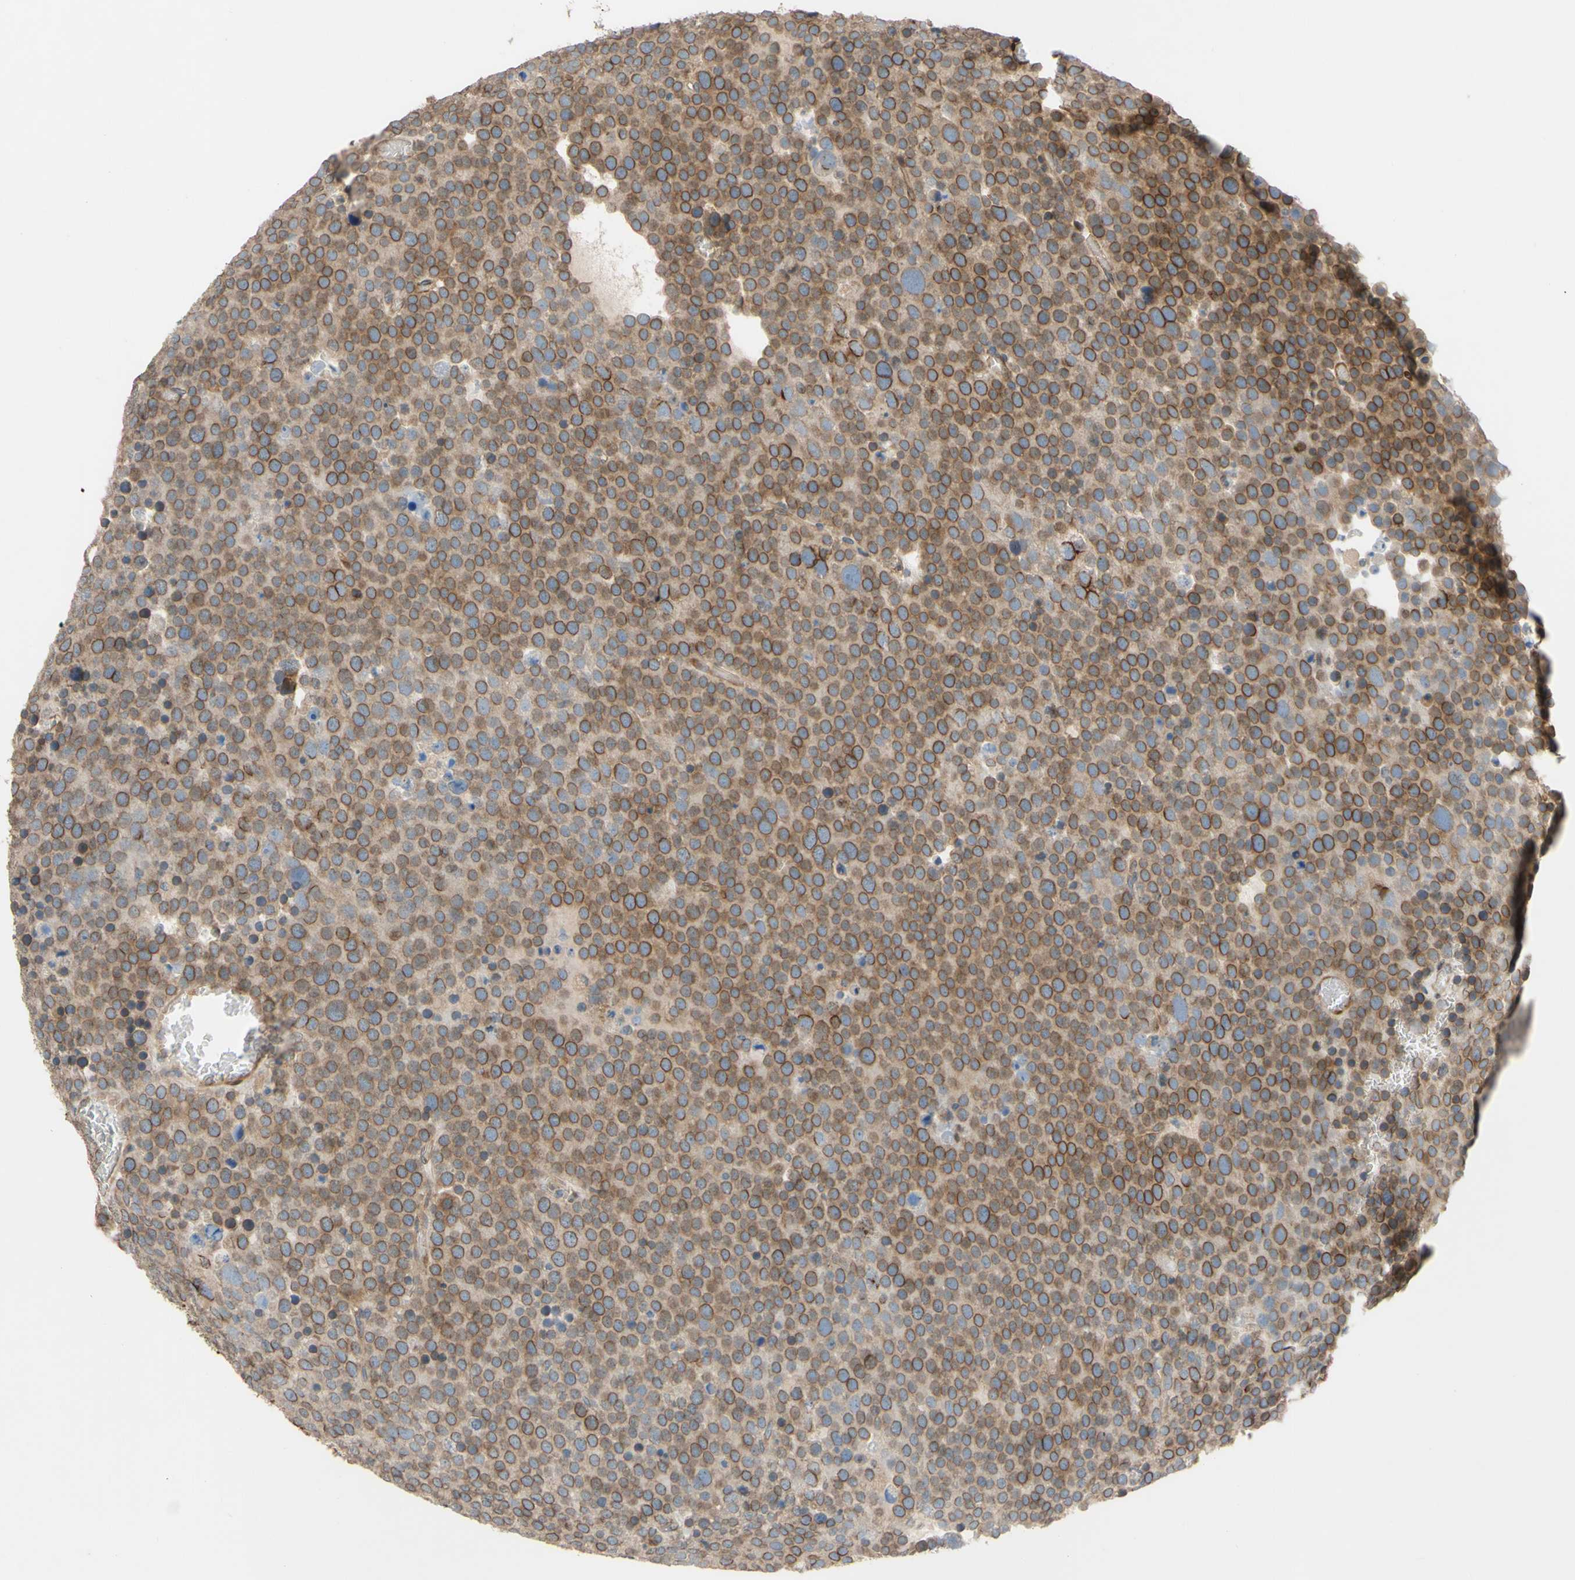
{"staining": {"intensity": "moderate", "quantity": ">75%", "location": "cytoplasmic/membranous,nuclear"}, "tissue": "testis cancer", "cell_type": "Tumor cells", "image_type": "cancer", "snomed": [{"axis": "morphology", "description": "Seminoma, NOS"}, {"axis": "topography", "description": "Testis"}], "caption": "Seminoma (testis) tissue demonstrates moderate cytoplasmic/membranous and nuclear expression in about >75% of tumor cells (IHC, brightfield microscopy, high magnification).", "gene": "SPTLC1", "patient": {"sex": "male", "age": 71}}